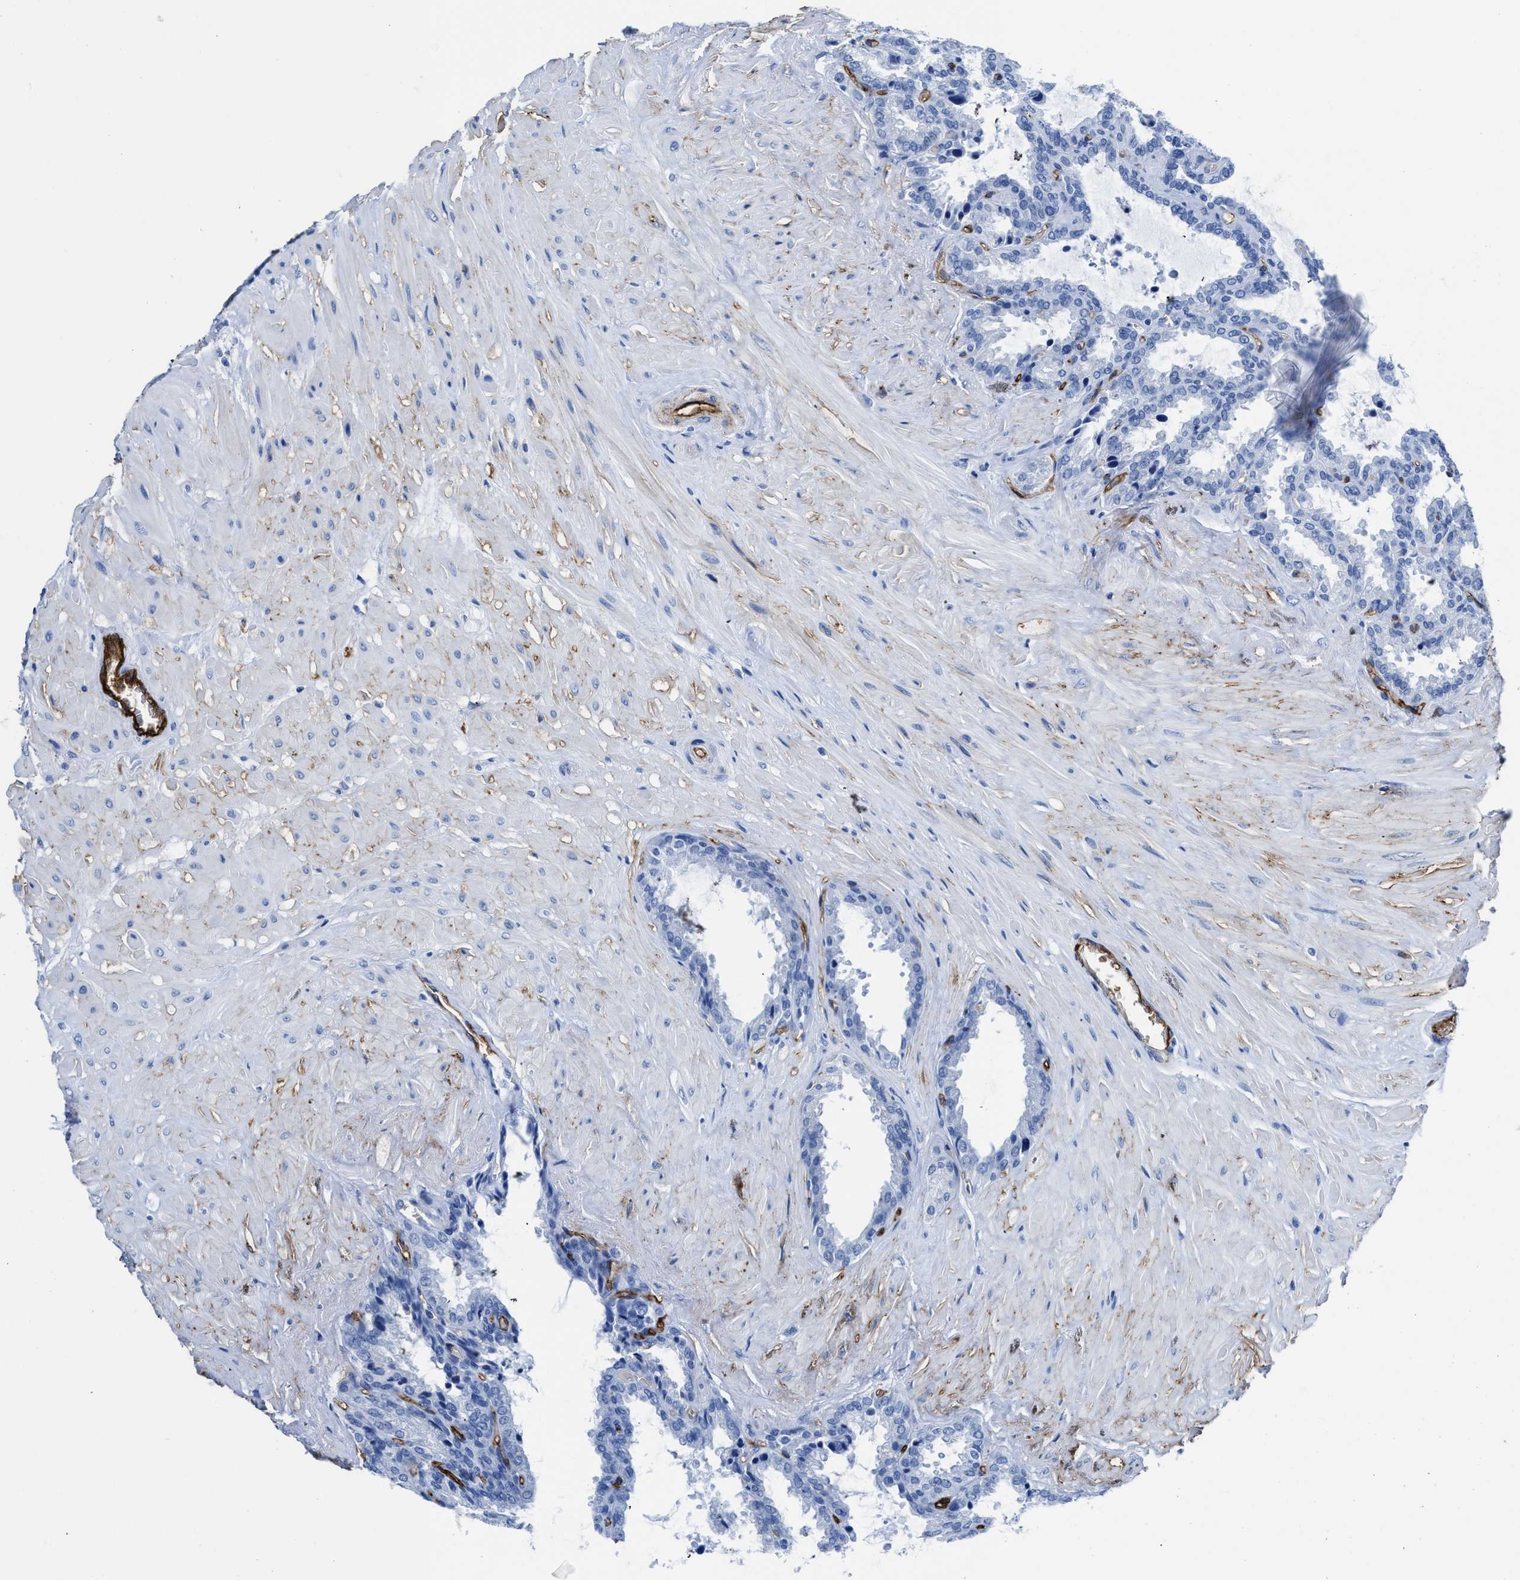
{"staining": {"intensity": "negative", "quantity": "none", "location": "none"}, "tissue": "seminal vesicle", "cell_type": "Glandular cells", "image_type": "normal", "snomed": [{"axis": "morphology", "description": "Normal tissue, NOS"}, {"axis": "topography", "description": "Seminal veicle"}], "caption": "Micrograph shows no protein staining in glandular cells of benign seminal vesicle. (DAB immunohistochemistry (IHC), high magnification).", "gene": "AQP1", "patient": {"sex": "male", "age": 46}}